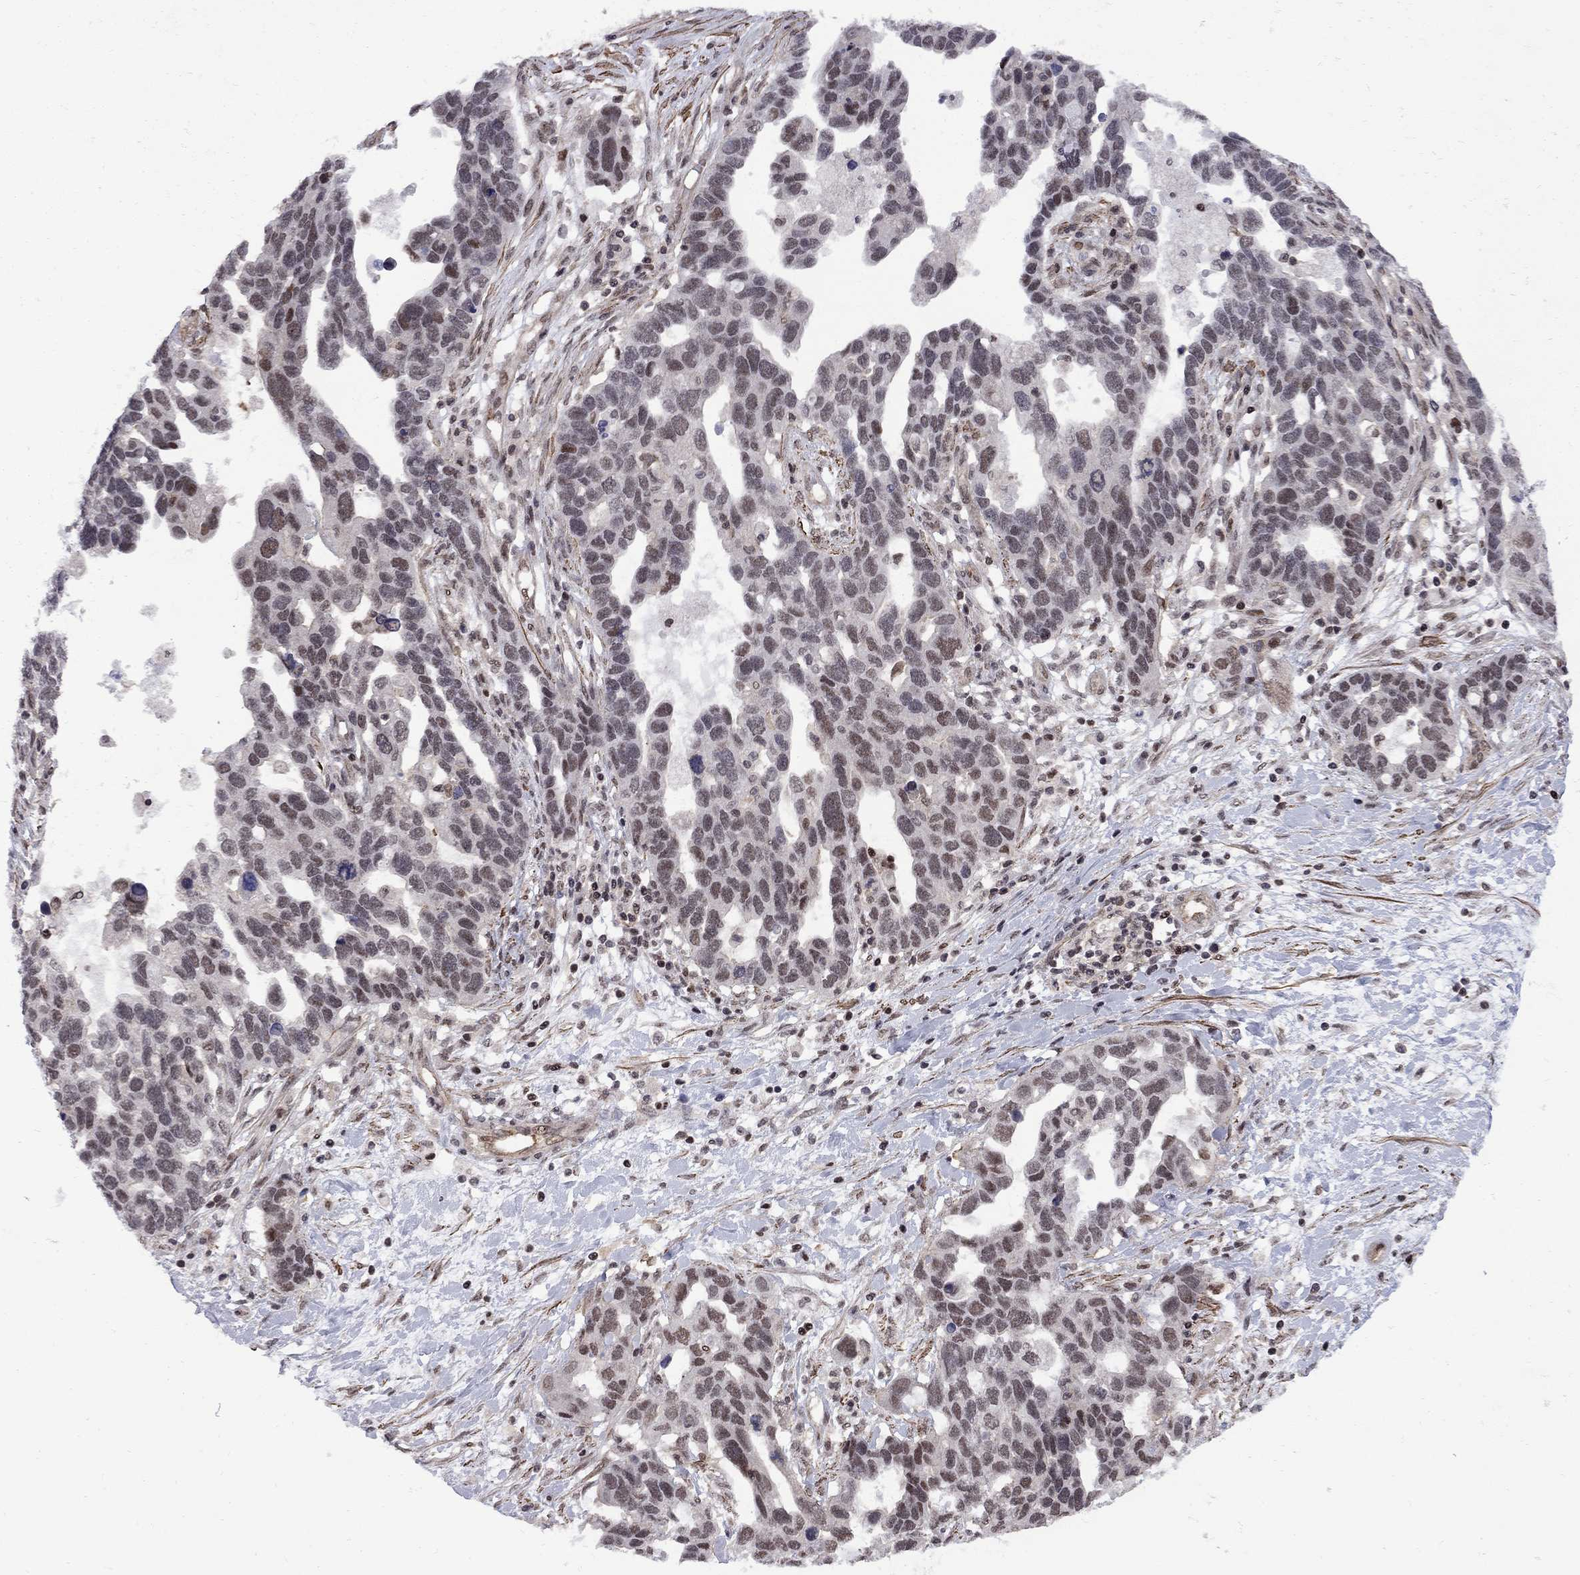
{"staining": {"intensity": "moderate", "quantity": "<25%", "location": "nuclear"}, "tissue": "ovarian cancer", "cell_type": "Tumor cells", "image_type": "cancer", "snomed": [{"axis": "morphology", "description": "Cystadenocarcinoma, serous, NOS"}, {"axis": "topography", "description": "Ovary"}], "caption": "Ovarian cancer stained with IHC demonstrates moderate nuclear staining in approximately <25% of tumor cells.", "gene": "BRF1", "patient": {"sex": "female", "age": 54}}